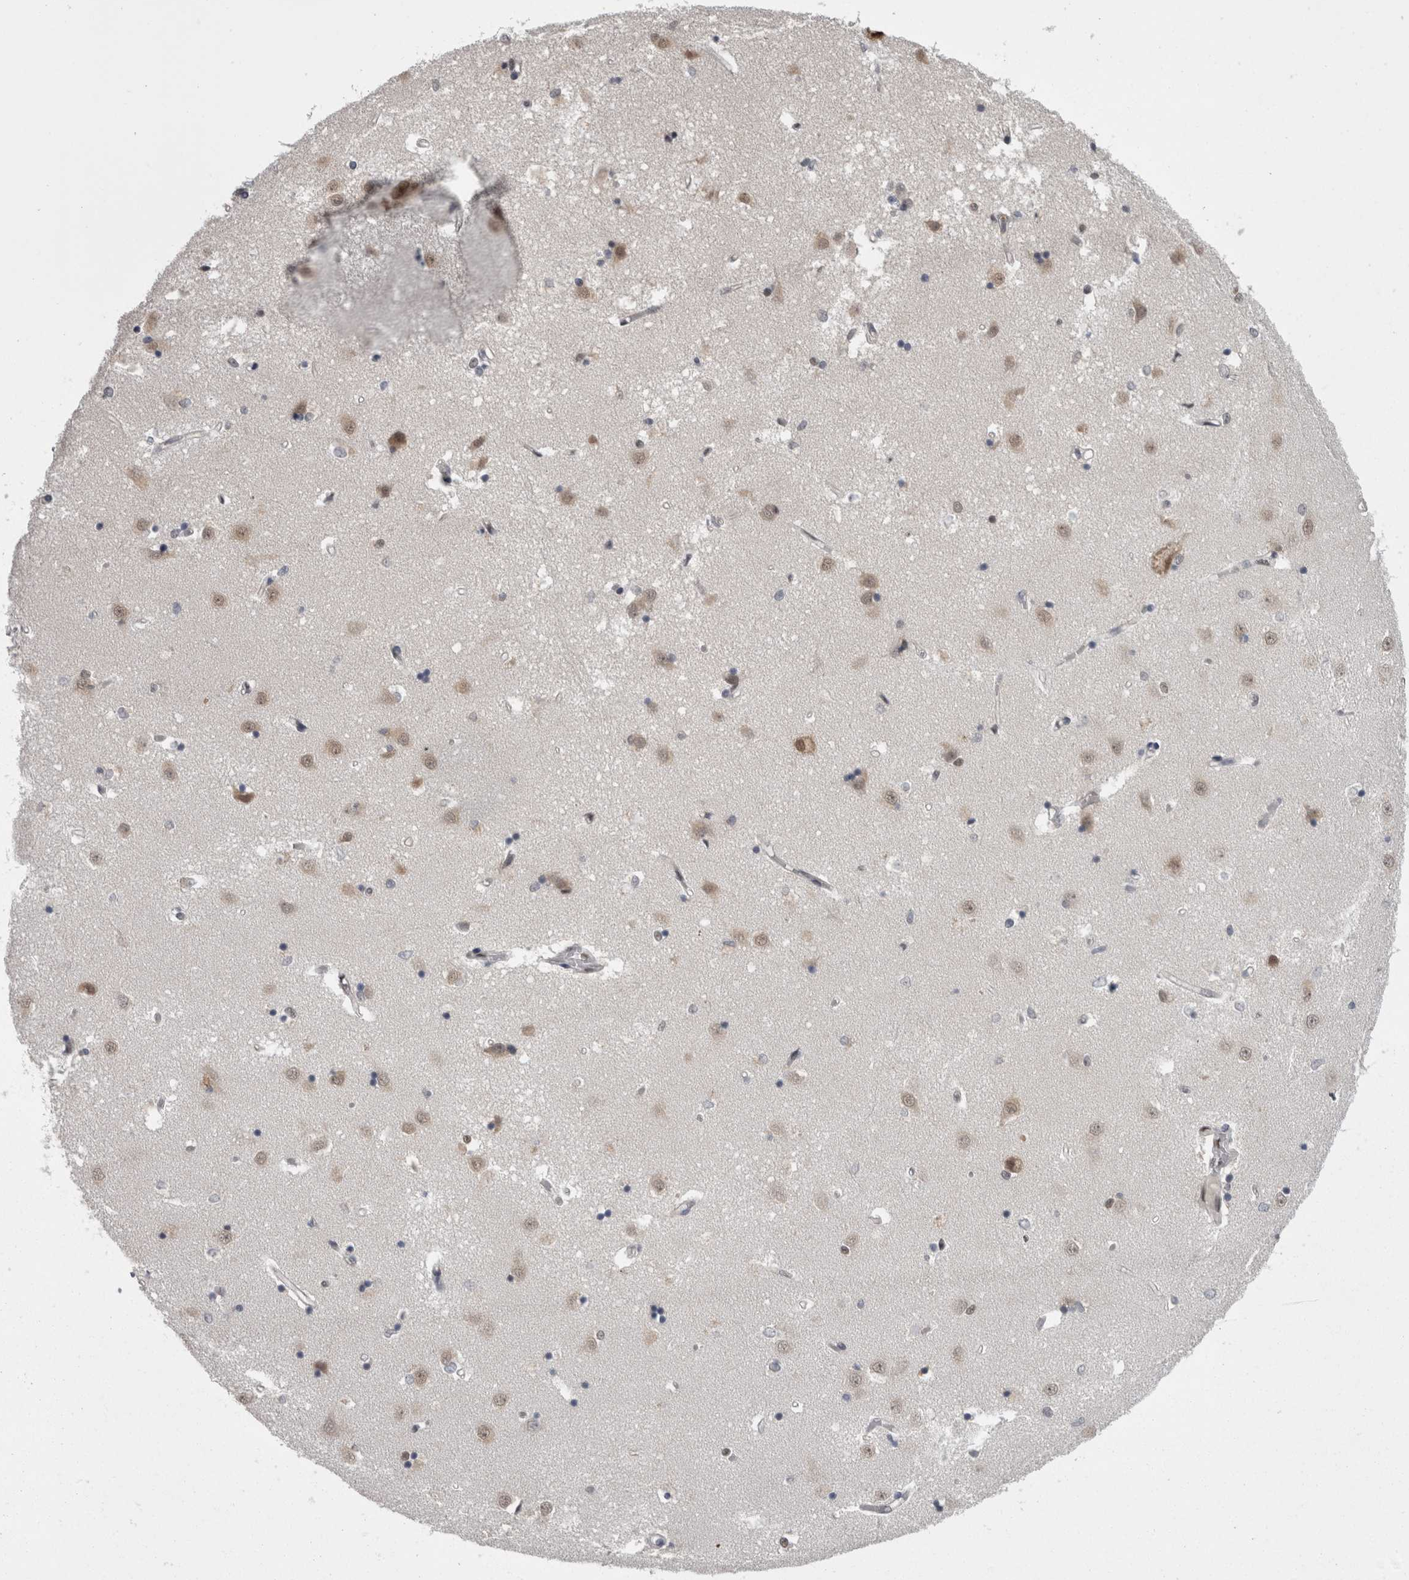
{"staining": {"intensity": "moderate", "quantity": "<25%", "location": "nuclear"}, "tissue": "caudate", "cell_type": "Glial cells", "image_type": "normal", "snomed": [{"axis": "morphology", "description": "Normal tissue, NOS"}, {"axis": "topography", "description": "Lateral ventricle wall"}], "caption": "Immunohistochemistry staining of benign caudate, which shows low levels of moderate nuclear staining in approximately <25% of glial cells indicating moderate nuclear protein staining. The staining was performed using DAB (brown) for protein detection and nuclei were counterstained in hematoxylin (blue).", "gene": "C1orf54", "patient": {"sex": "male", "age": 45}}